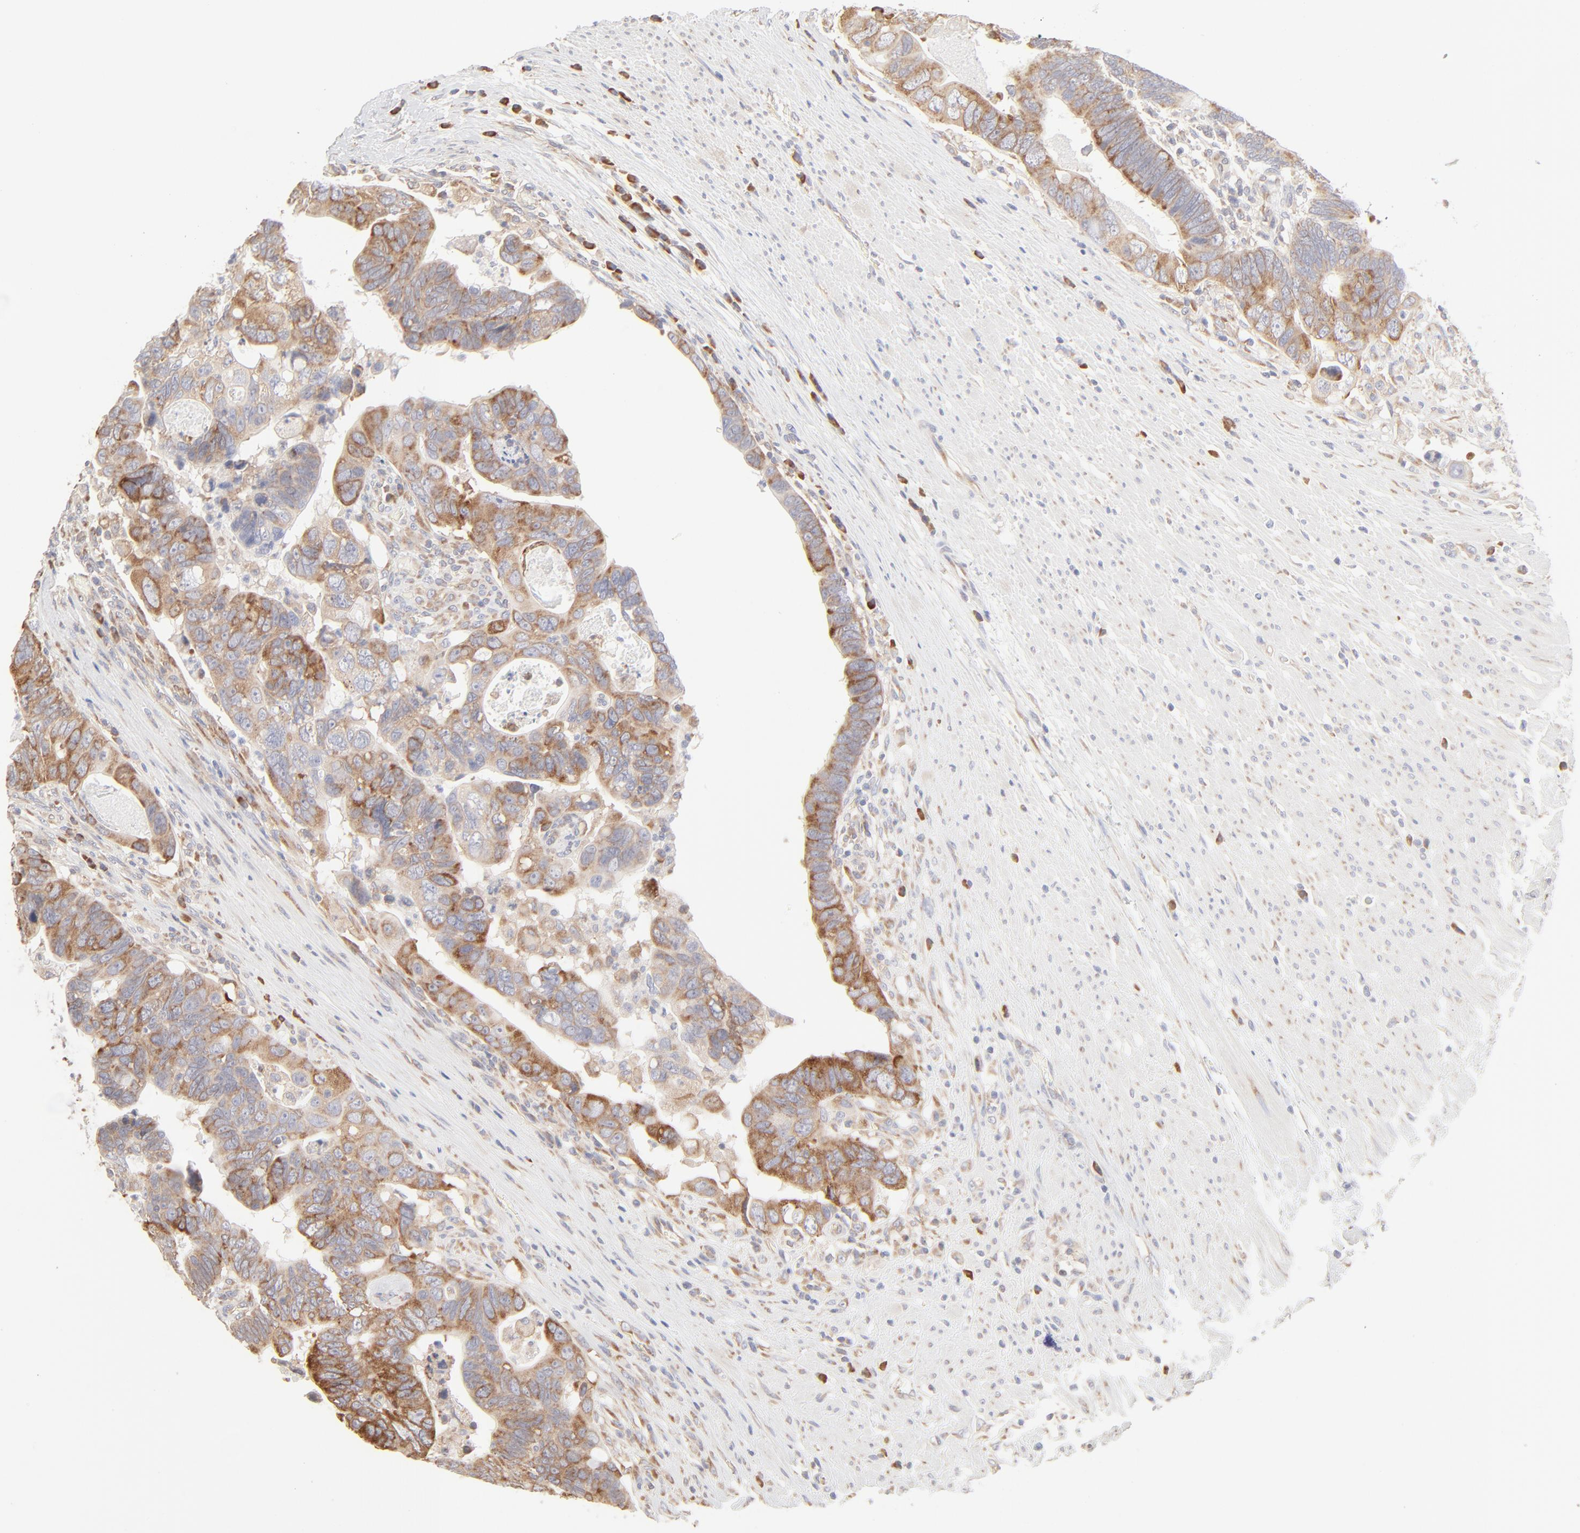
{"staining": {"intensity": "moderate", "quantity": ">75%", "location": "cytoplasmic/membranous"}, "tissue": "colorectal cancer", "cell_type": "Tumor cells", "image_type": "cancer", "snomed": [{"axis": "morphology", "description": "Adenocarcinoma, NOS"}, {"axis": "topography", "description": "Rectum"}], "caption": "Protein analysis of colorectal cancer (adenocarcinoma) tissue exhibits moderate cytoplasmic/membranous staining in about >75% of tumor cells.", "gene": "RPS21", "patient": {"sex": "male", "age": 53}}